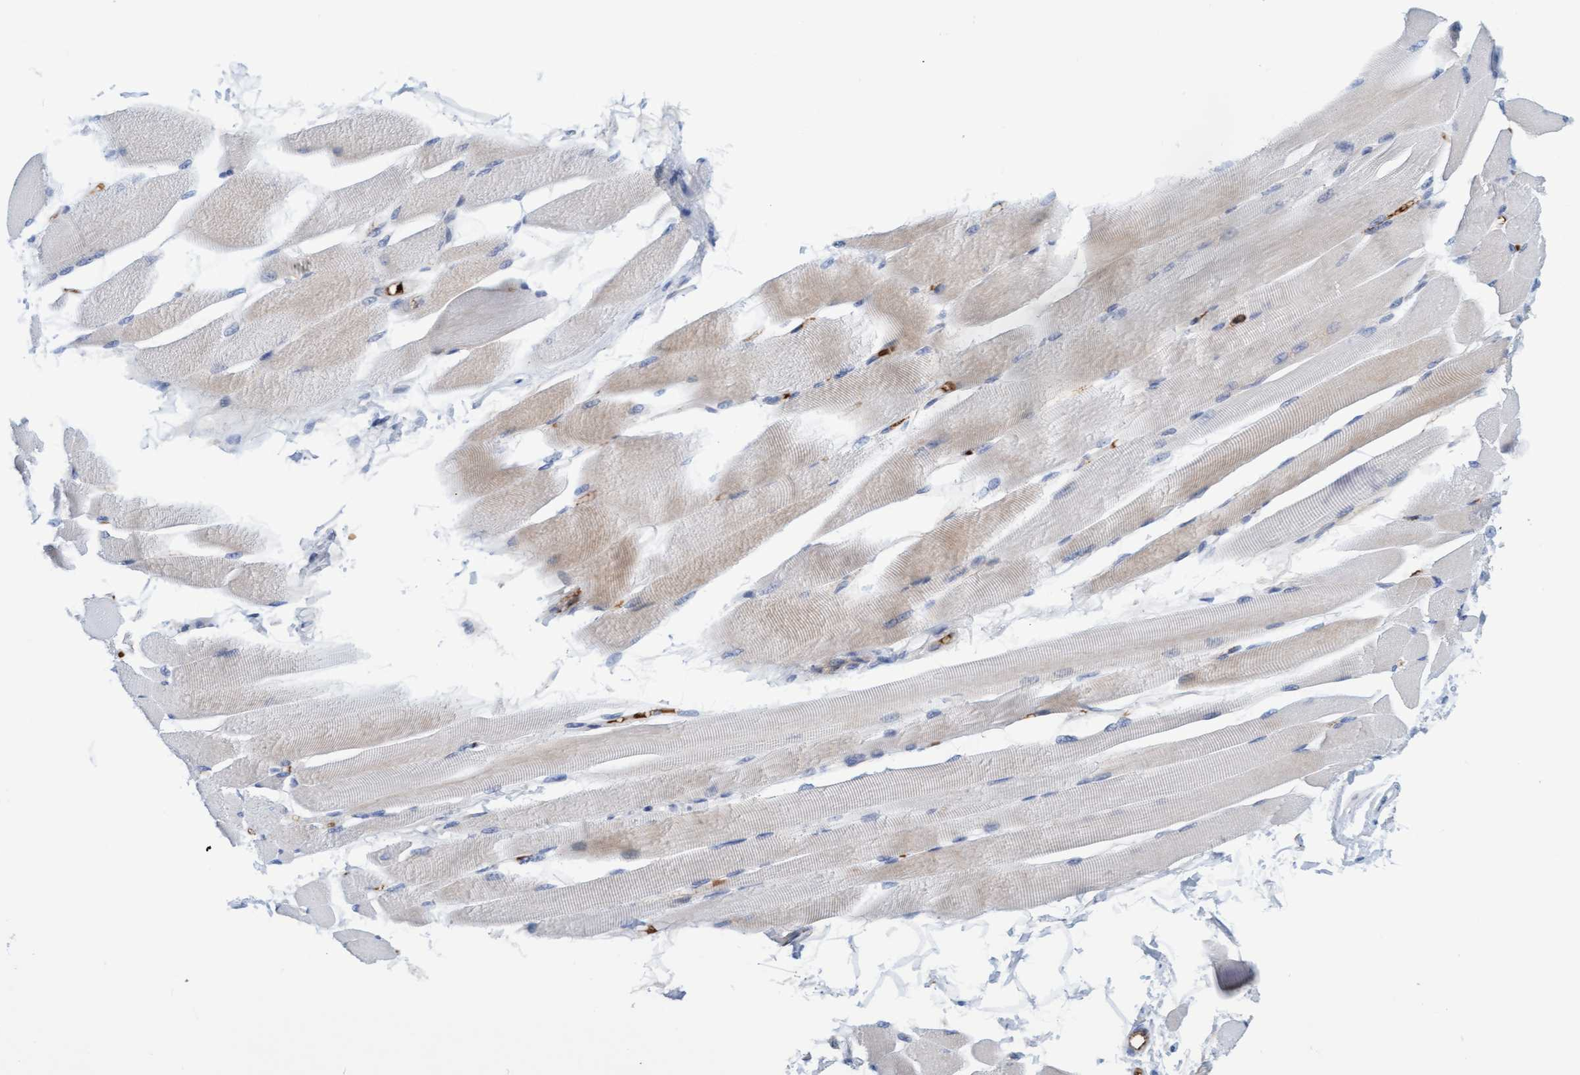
{"staining": {"intensity": "weak", "quantity": "25%-75%", "location": "cytoplasmic/membranous"}, "tissue": "skeletal muscle", "cell_type": "Myocytes", "image_type": "normal", "snomed": [{"axis": "morphology", "description": "Normal tissue, NOS"}, {"axis": "topography", "description": "Skeletal muscle"}, {"axis": "topography", "description": "Peripheral nerve tissue"}], "caption": "Brown immunohistochemical staining in benign skeletal muscle displays weak cytoplasmic/membranous positivity in about 25%-75% of myocytes. (DAB (3,3'-diaminobenzidine) IHC with brightfield microscopy, high magnification).", "gene": "P2RX5", "patient": {"sex": "female", "age": 84}}